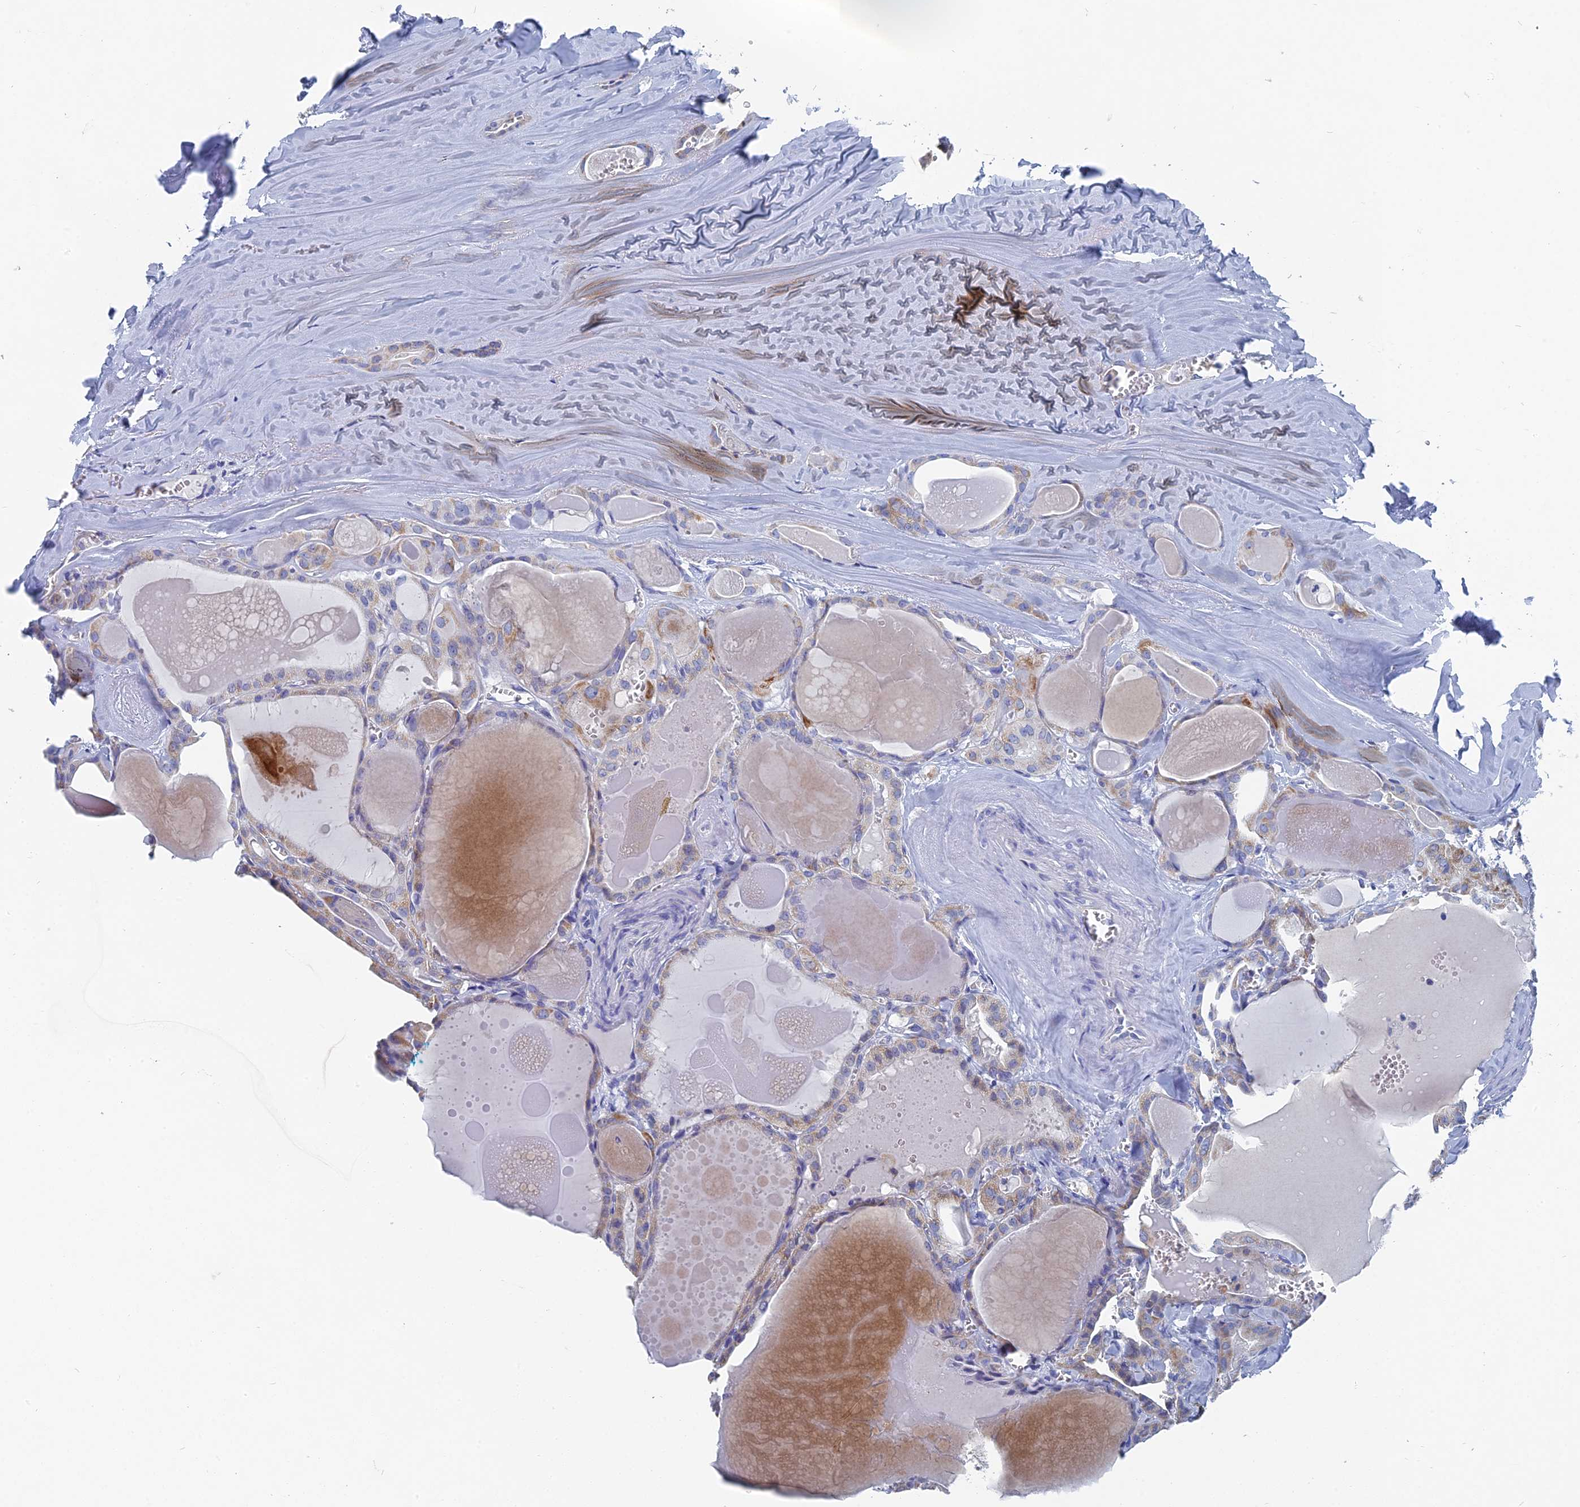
{"staining": {"intensity": "weak", "quantity": "<25%", "location": "cytoplasmic/membranous"}, "tissue": "thyroid cancer", "cell_type": "Tumor cells", "image_type": "cancer", "snomed": [{"axis": "morphology", "description": "Papillary adenocarcinoma, NOS"}, {"axis": "topography", "description": "Thyroid gland"}], "caption": "IHC image of neoplastic tissue: thyroid papillary adenocarcinoma stained with DAB (3,3'-diaminobenzidine) displays no significant protein staining in tumor cells.", "gene": "HIGD1A", "patient": {"sex": "male", "age": 52}}